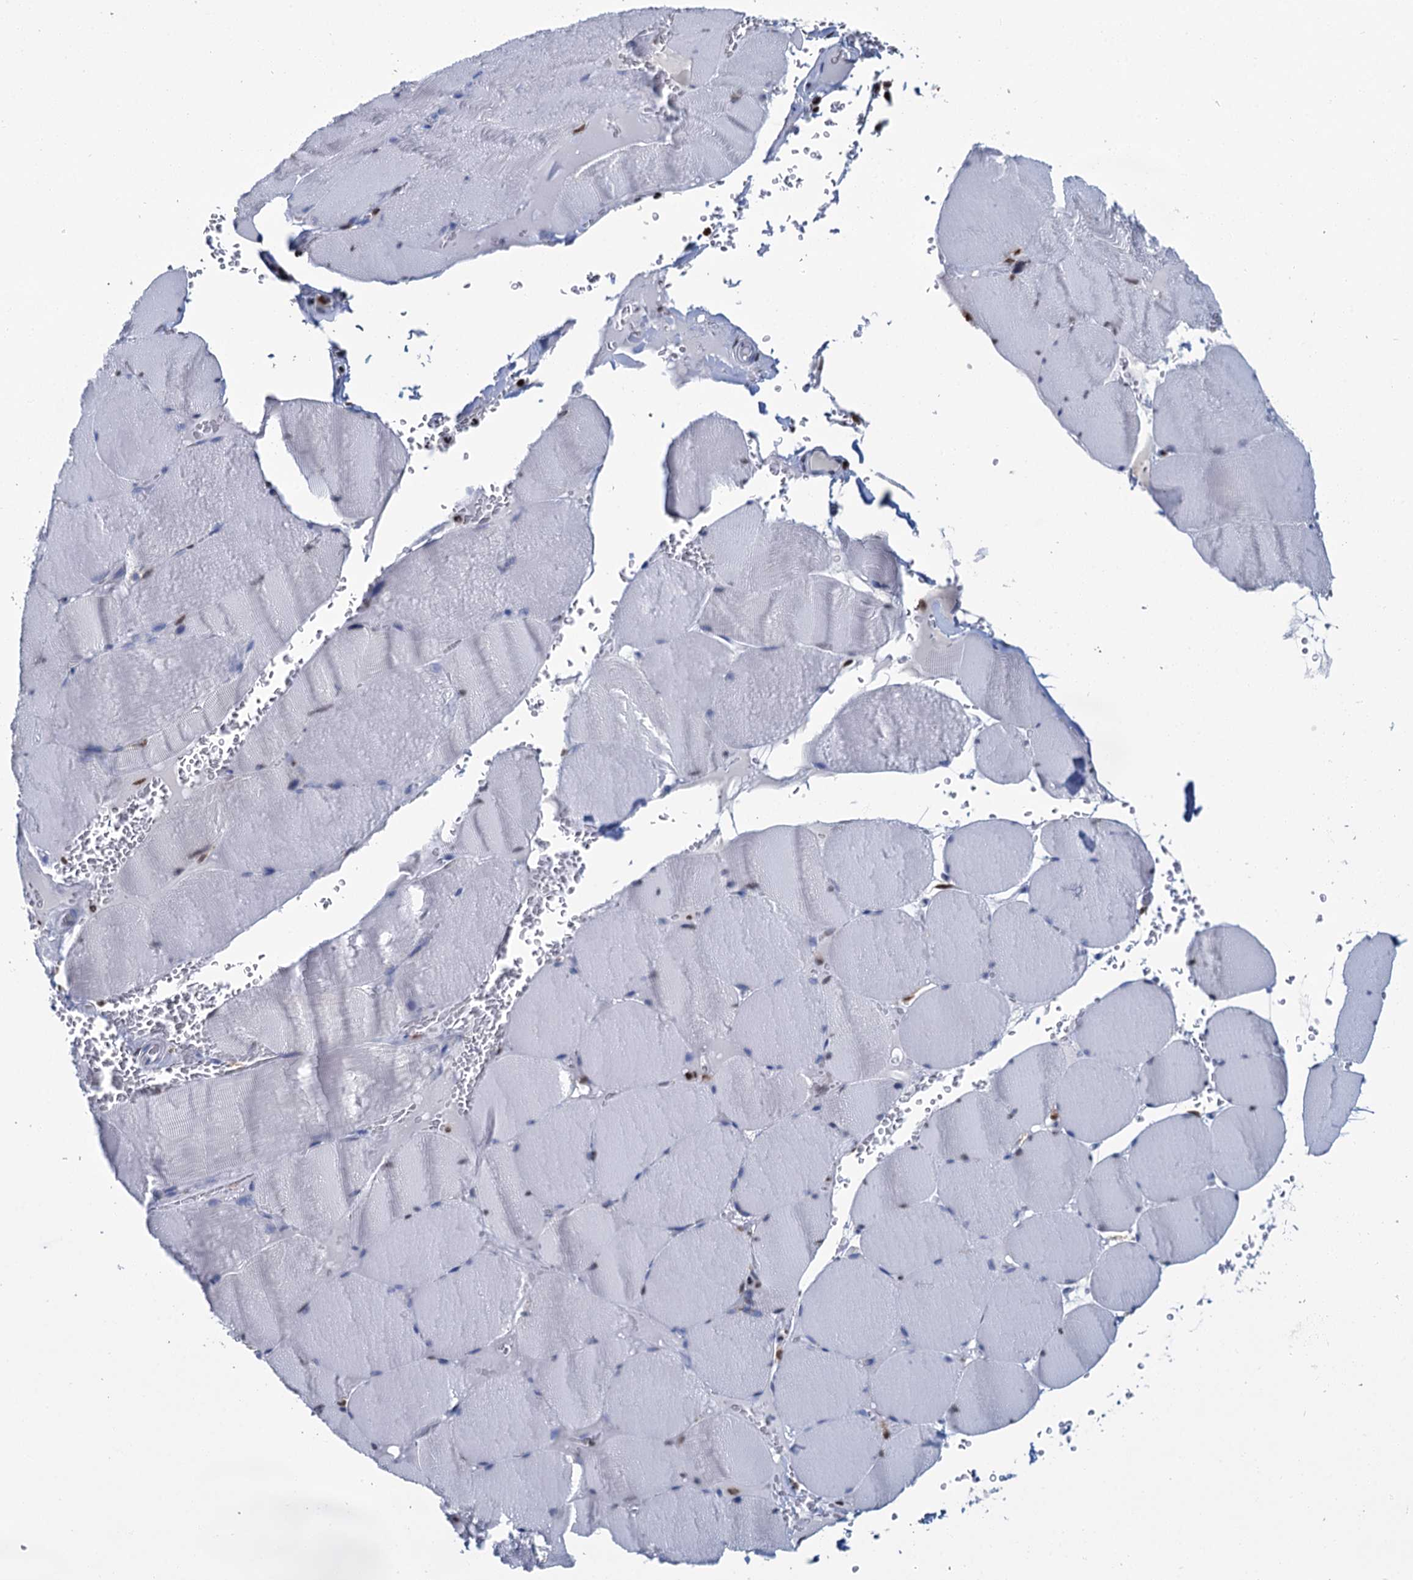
{"staining": {"intensity": "negative", "quantity": "none", "location": "none"}, "tissue": "skeletal muscle", "cell_type": "Myocytes", "image_type": "normal", "snomed": [{"axis": "morphology", "description": "Normal tissue, NOS"}, {"axis": "topography", "description": "Skeletal muscle"}, {"axis": "topography", "description": "Head-Neck"}], "caption": "Skeletal muscle stained for a protein using immunohistochemistry (IHC) displays no expression myocytes.", "gene": "CELF2", "patient": {"sex": "male", "age": 66}}